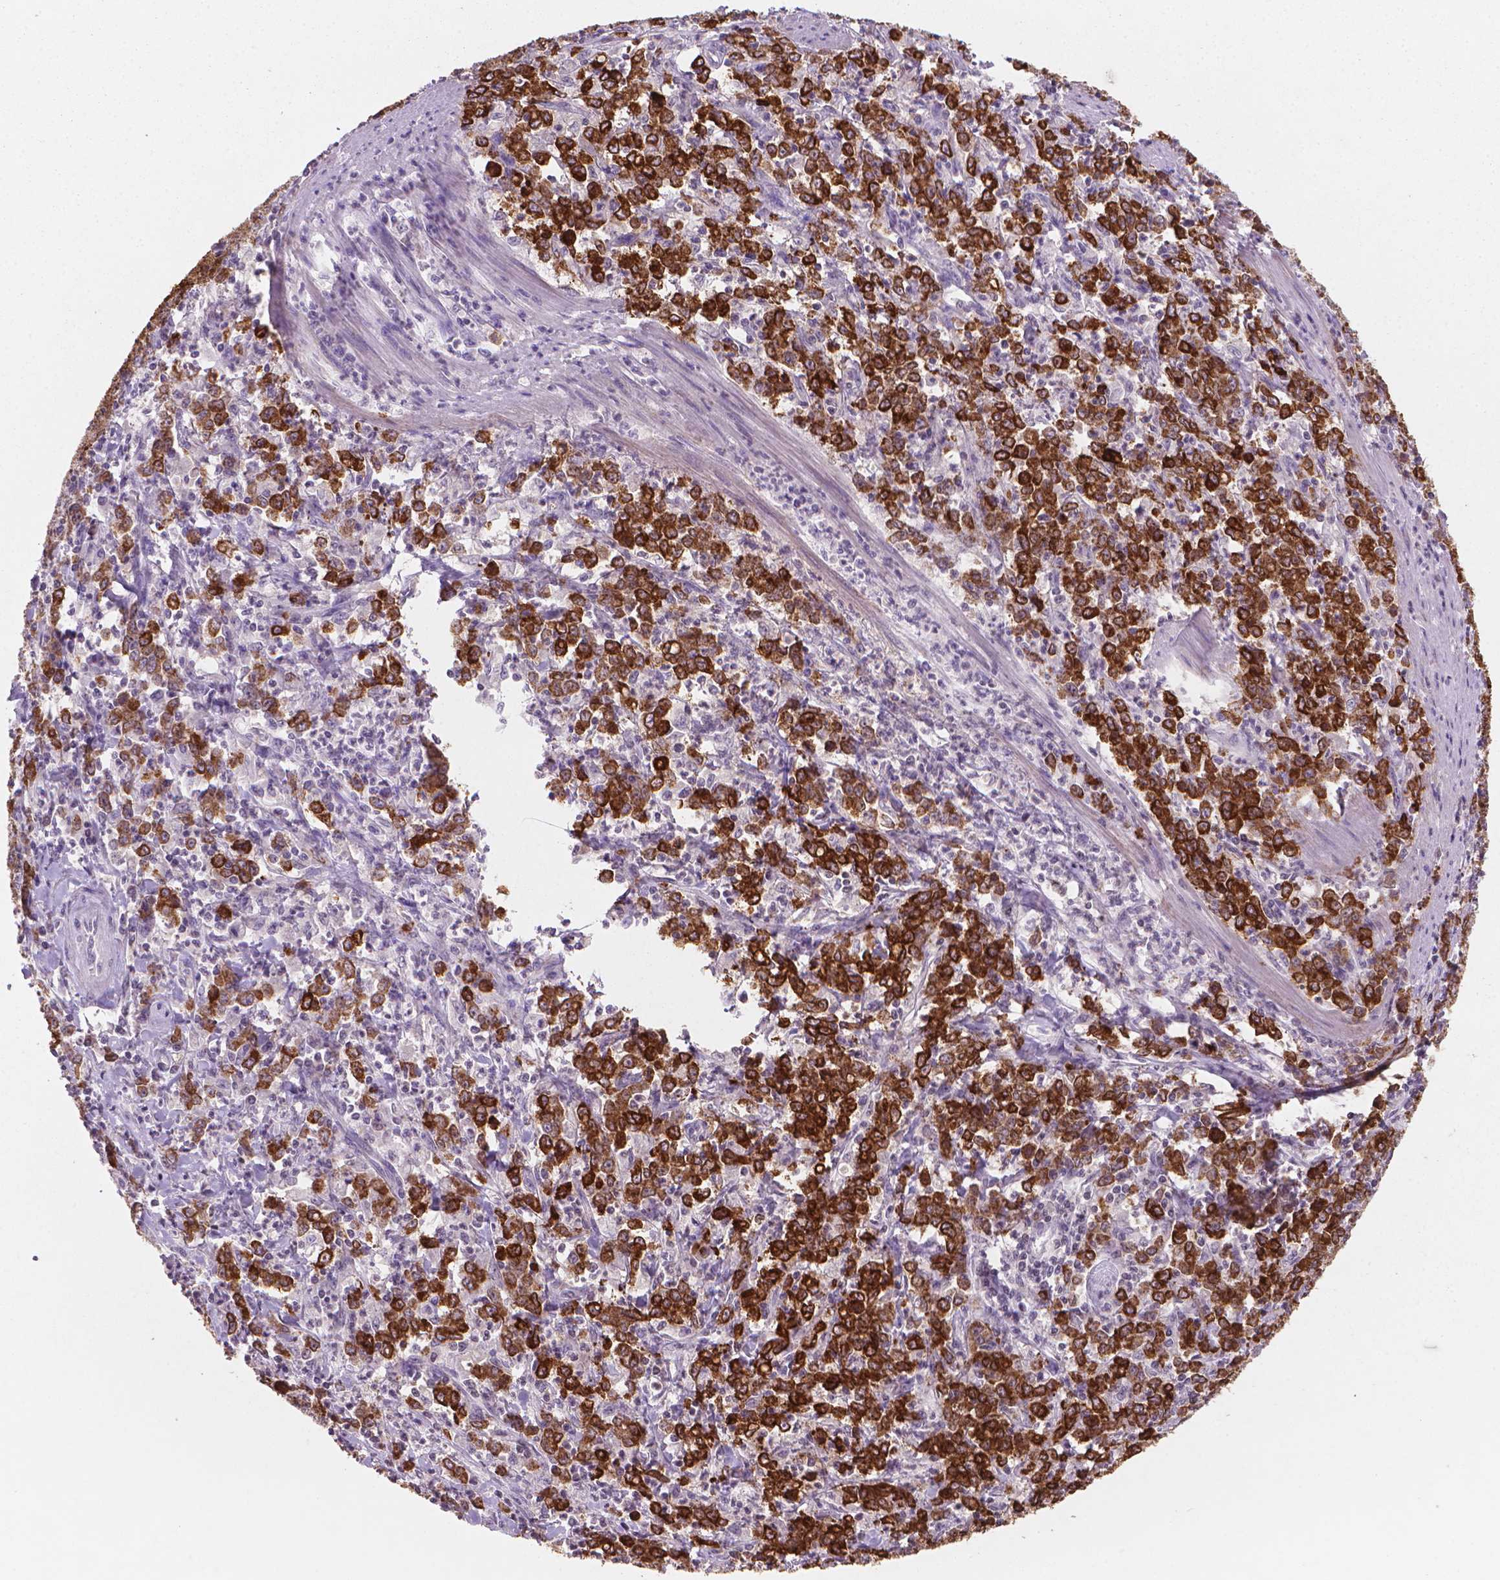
{"staining": {"intensity": "strong", "quantity": ">75%", "location": "cytoplasmic/membranous"}, "tissue": "stomach cancer", "cell_type": "Tumor cells", "image_type": "cancer", "snomed": [{"axis": "morphology", "description": "Adenocarcinoma, NOS"}, {"axis": "topography", "description": "Stomach, lower"}], "caption": "A brown stain labels strong cytoplasmic/membranous positivity of a protein in stomach adenocarcinoma tumor cells. (brown staining indicates protein expression, while blue staining denotes nuclei).", "gene": "MUC1", "patient": {"sex": "female", "age": 71}}